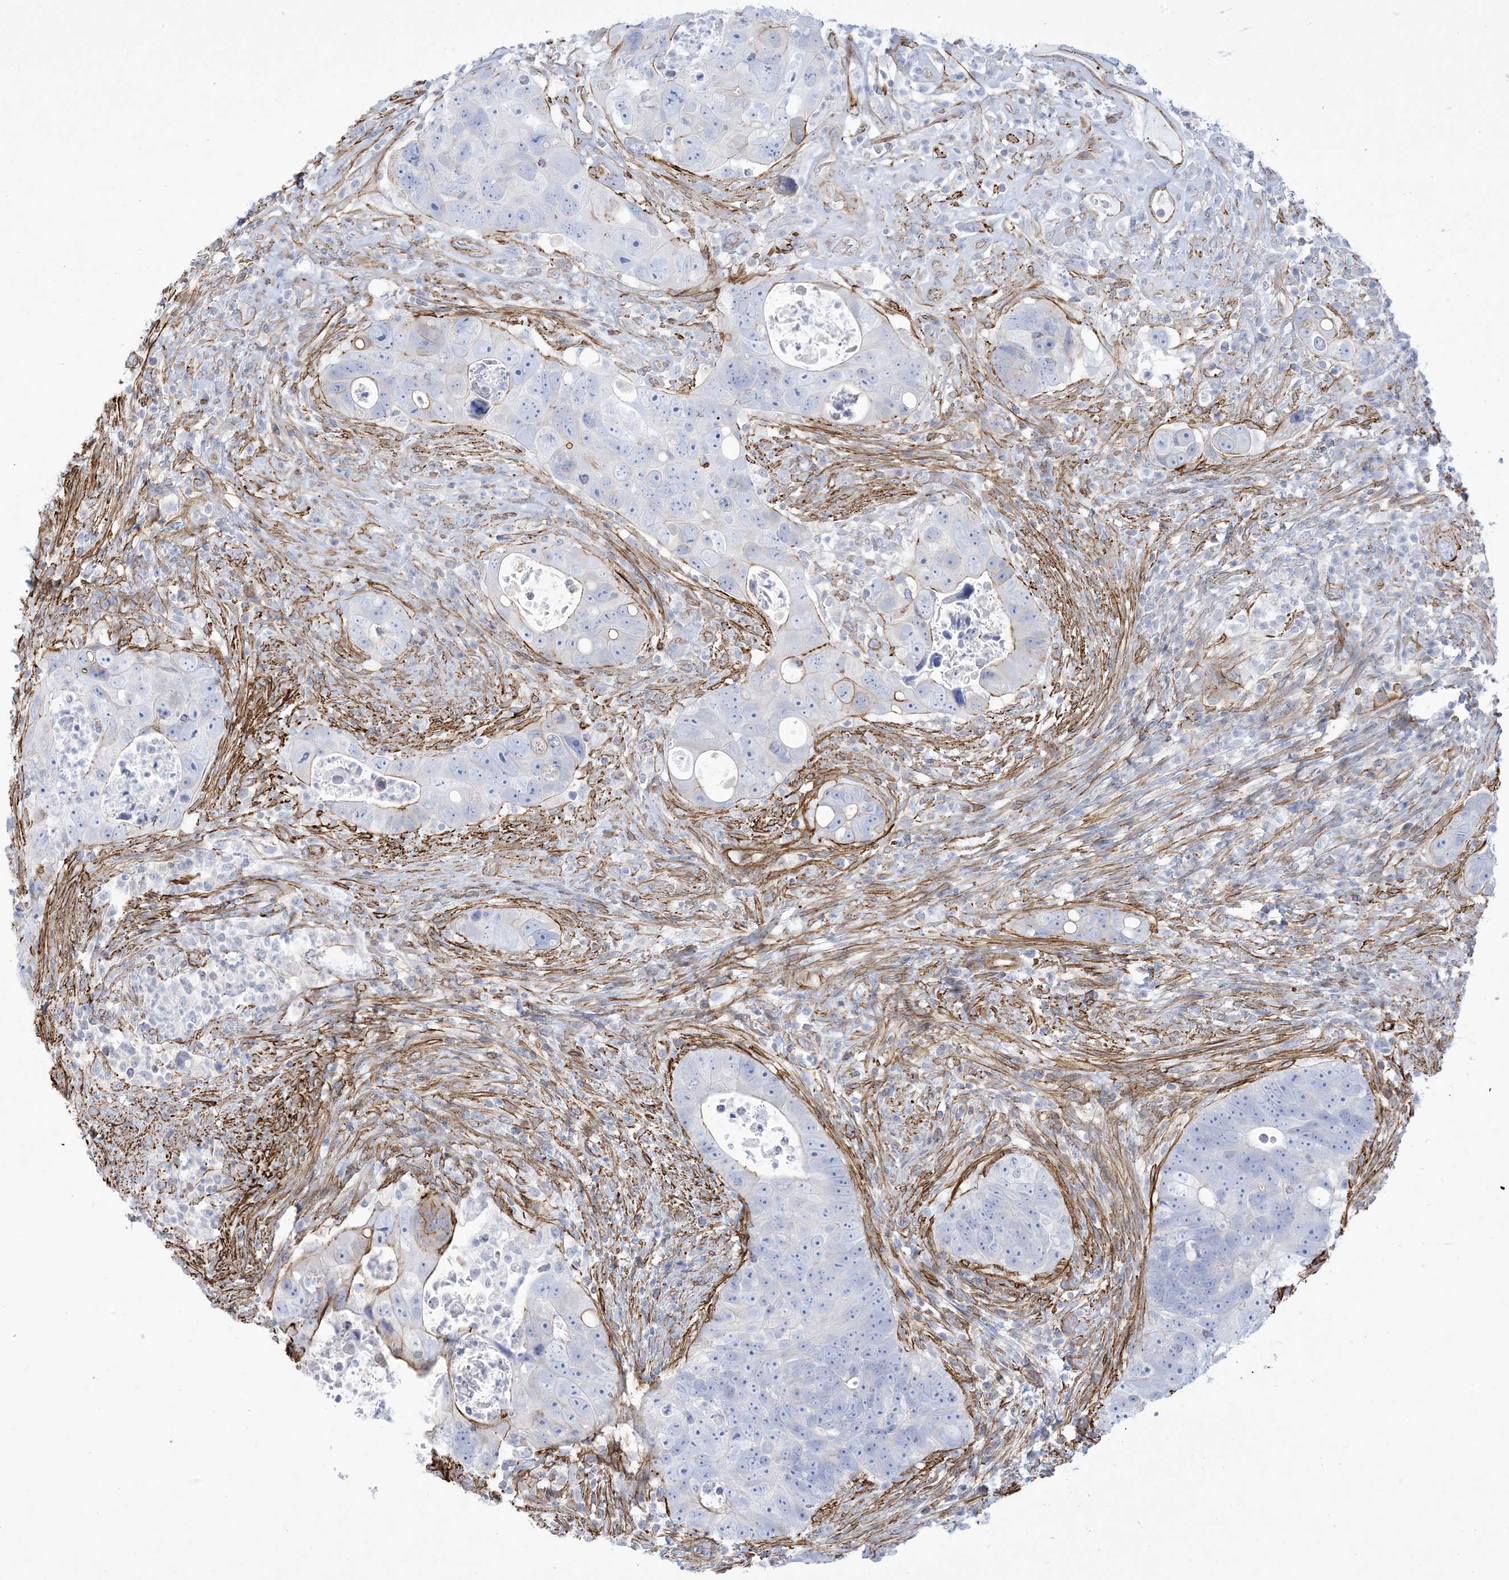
{"staining": {"intensity": "negative", "quantity": "none", "location": "none"}, "tissue": "colorectal cancer", "cell_type": "Tumor cells", "image_type": "cancer", "snomed": [{"axis": "morphology", "description": "Adenocarcinoma, NOS"}, {"axis": "topography", "description": "Rectum"}], "caption": "Immunohistochemistry of colorectal cancer shows no positivity in tumor cells.", "gene": "B3GNT7", "patient": {"sex": "male", "age": 59}}